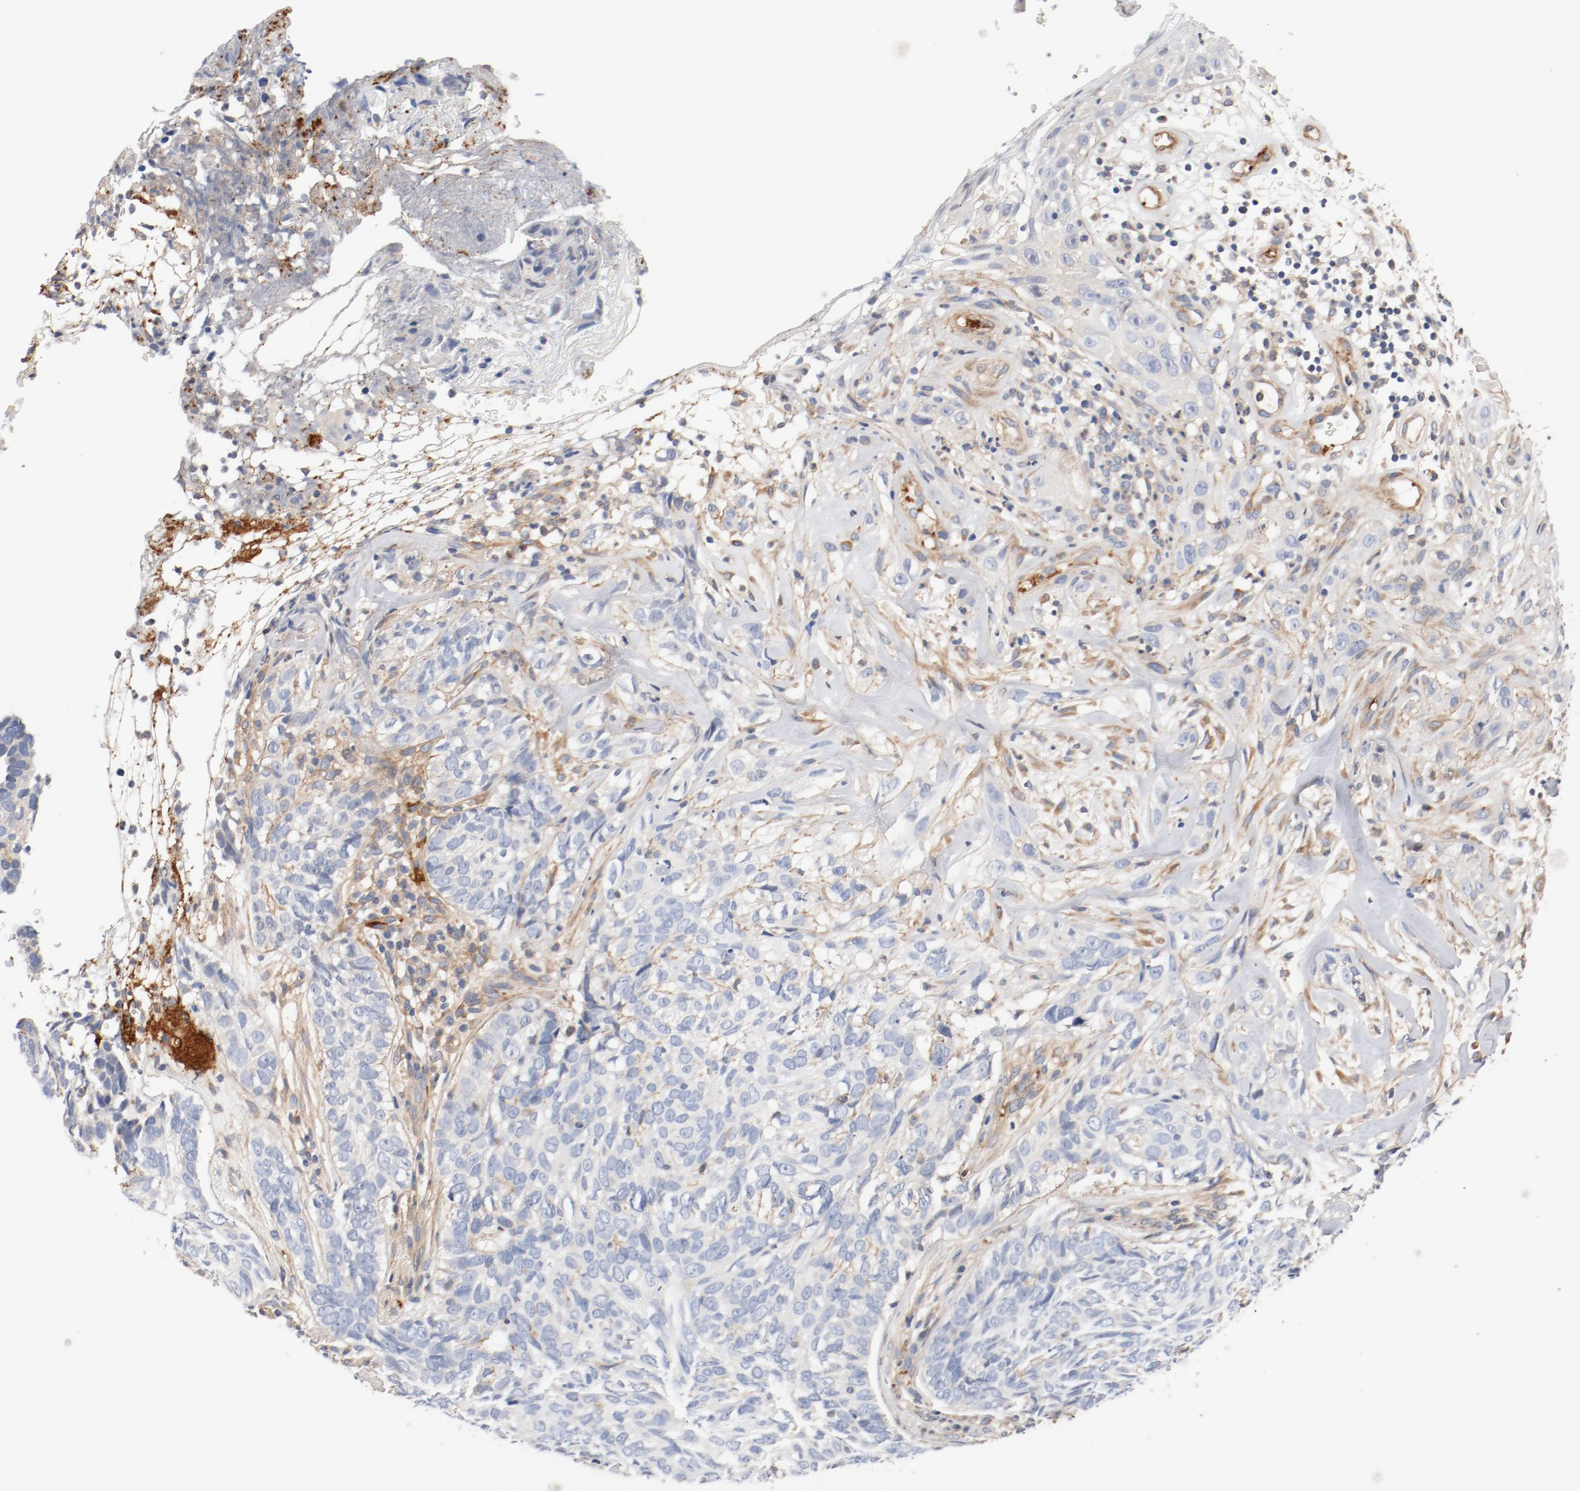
{"staining": {"intensity": "negative", "quantity": "none", "location": "none"}, "tissue": "skin cancer", "cell_type": "Tumor cells", "image_type": "cancer", "snomed": [{"axis": "morphology", "description": "Basal cell carcinoma"}, {"axis": "topography", "description": "Skin"}], "caption": "DAB (3,3'-diaminobenzidine) immunohistochemical staining of human basal cell carcinoma (skin) exhibits no significant expression in tumor cells. Brightfield microscopy of IHC stained with DAB (brown) and hematoxylin (blue), captured at high magnification.", "gene": "ILK", "patient": {"sex": "male", "age": 72}}